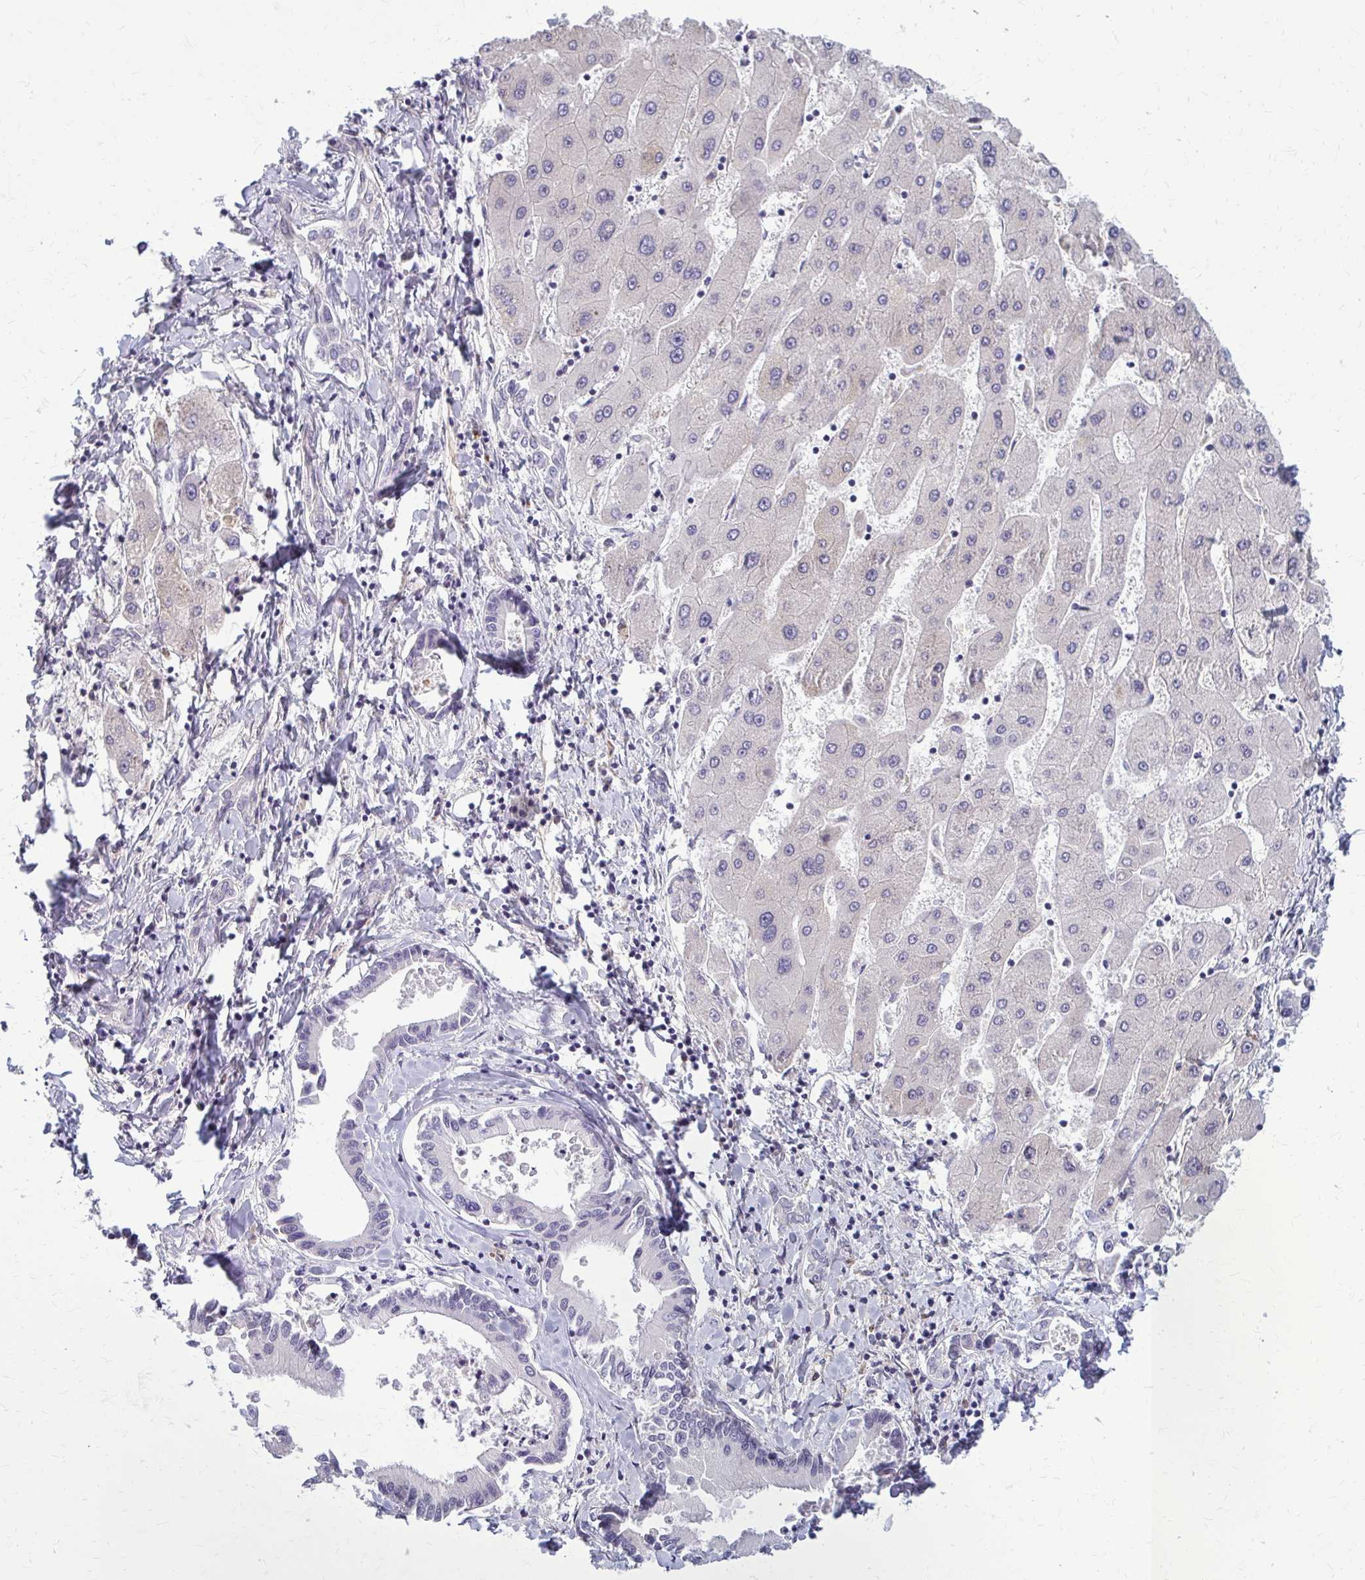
{"staining": {"intensity": "negative", "quantity": "none", "location": "none"}, "tissue": "liver cancer", "cell_type": "Tumor cells", "image_type": "cancer", "snomed": [{"axis": "morphology", "description": "Cholangiocarcinoma"}, {"axis": "topography", "description": "Liver"}], "caption": "Immunohistochemical staining of human liver cholangiocarcinoma displays no significant expression in tumor cells. (Brightfield microscopy of DAB (3,3'-diaminobenzidine) immunohistochemistry at high magnification).", "gene": "MCRIP2", "patient": {"sex": "male", "age": 66}}